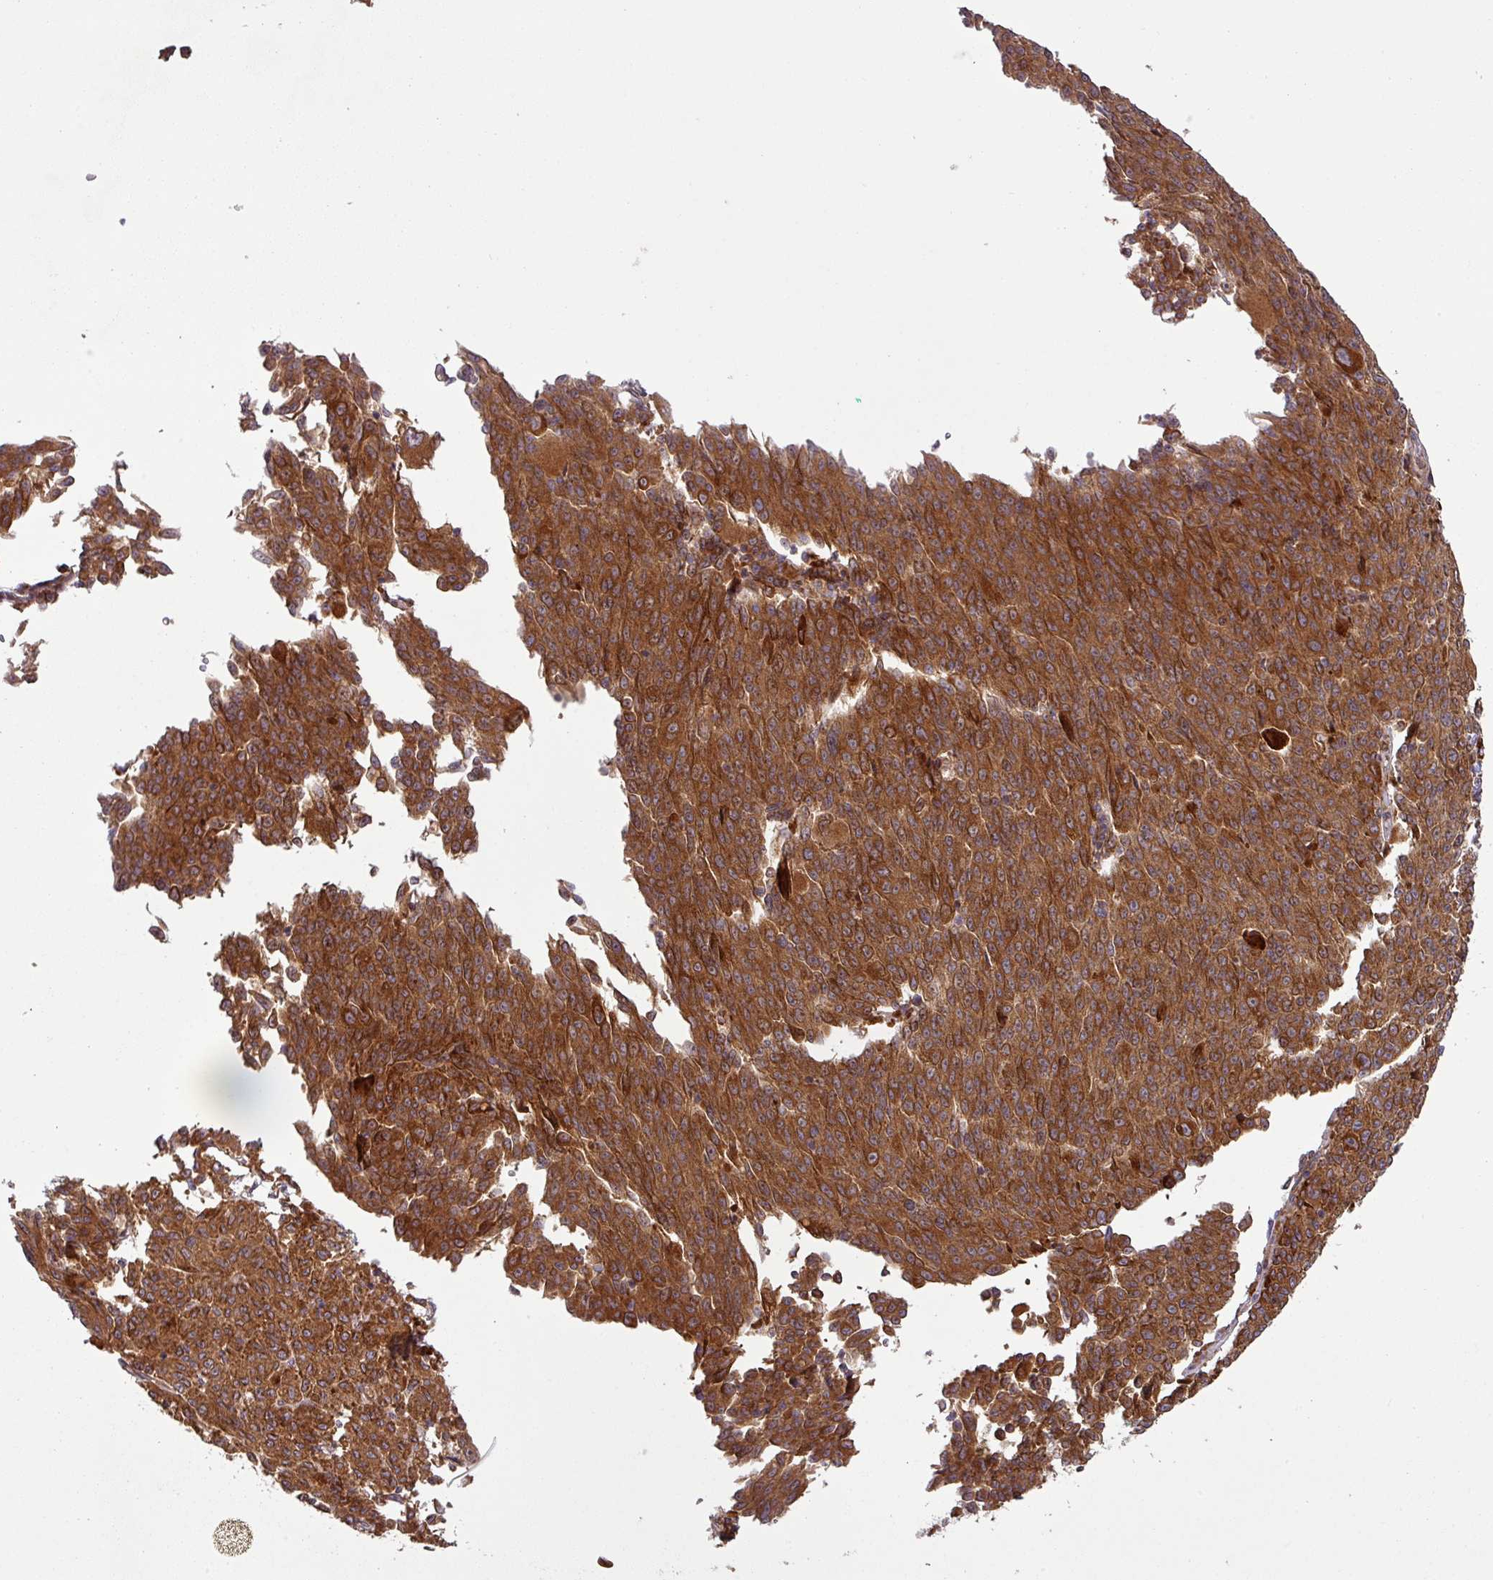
{"staining": {"intensity": "strong", "quantity": ">75%", "location": "cytoplasmic/membranous"}, "tissue": "melanoma", "cell_type": "Tumor cells", "image_type": "cancer", "snomed": [{"axis": "morphology", "description": "Malignant melanoma, NOS"}, {"axis": "topography", "description": "Skin"}], "caption": "Melanoma stained with a brown dye exhibits strong cytoplasmic/membranous positive staining in approximately >75% of tumor cells.", "gene": "ART1", "patient": {"sex": "female", "age": 52}}